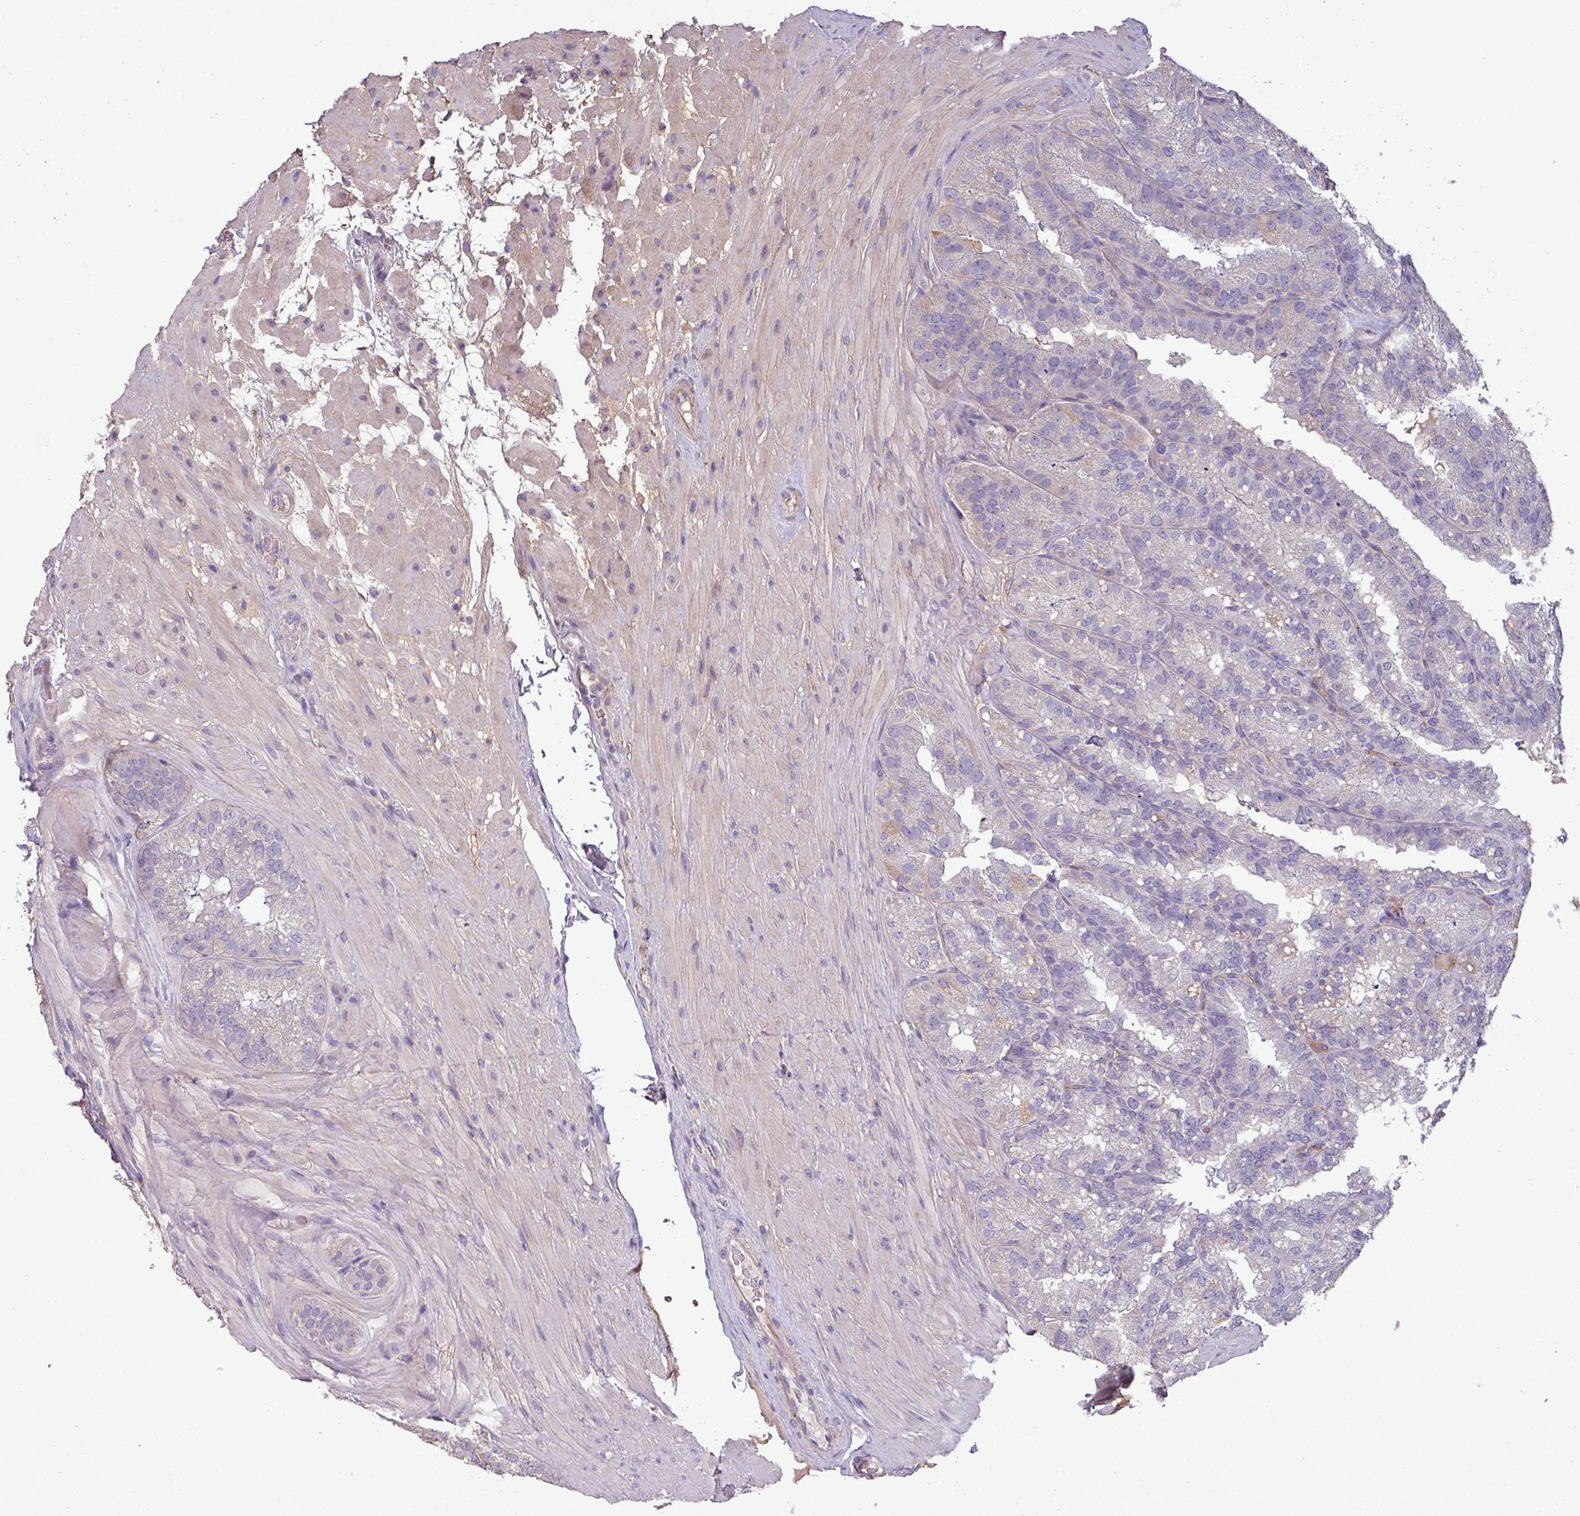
{"staining": {"intensity": "moderate", "quantity": "25%-75%", "location": "cytoplasmic/membranous"}, "tissue": "seminal vesicle", "cell_type": "Glandular cells", "image_type": "normal", "snomed": [{"axis": "morphology", "description": "Normal tissue, NOS"}, {"axis": "topography", "description": "Seminal veicle"}], "caption": "Protein expression analysis of benign seminal vesicle demonstrates moderate cytoplasmic/membranous expression in about 25%-75% of glandular cells. (Stains: DAB (3,3'-diaminobenzidine) in brown, nuclei in blue, Microscopy: brightfield microscopy at high magnification).", "gene": "ISLR", "patient": {"sex": "male", "age": 58}}